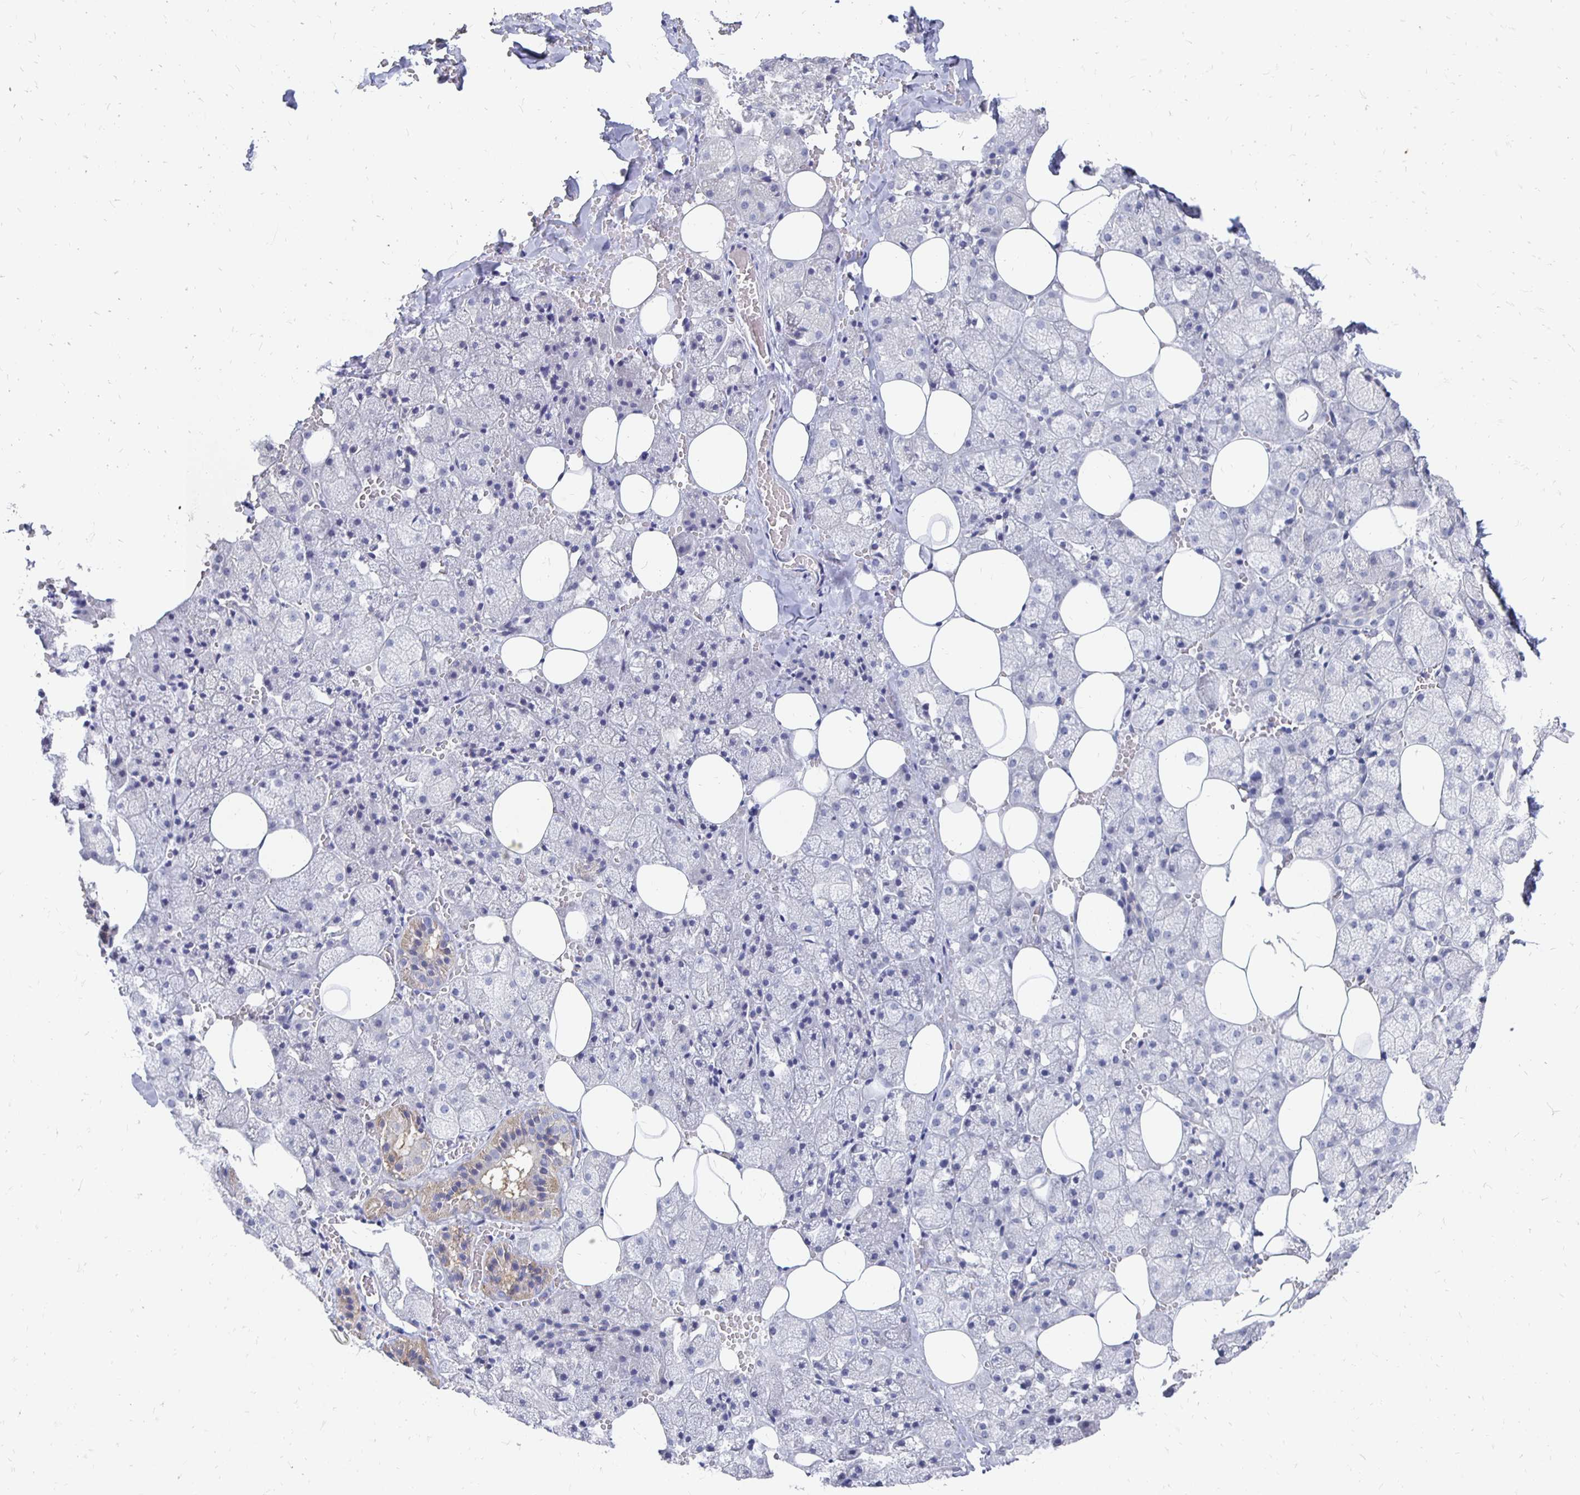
{"staining": {"intensity": "moderate", "quantity": "<25%", "location": "cytoplasmic/membranous"}, "tissue": "salivary gland", "cell_type": "Glandular cells", "image_type": "normal", "snomed": [{"axis": "morphology", "description": "Normal tissue, NOS"}, {"axis": "topography", "description": "Salivary gland"}, {"axis": "topography", "description": "Peripheral nerve tissue"}], "caption": "A low amount of moderate cytoplasmic/membranous staining is present in approximately <25% of glandular cells in benign salivary gland. The staining is performed using DAB brown chromogen to label protein expression. The nuclei are counter-stained blue using hematoxylin.", "gene": "FKRP", "patient": {"sex": "male", "age": 38}}